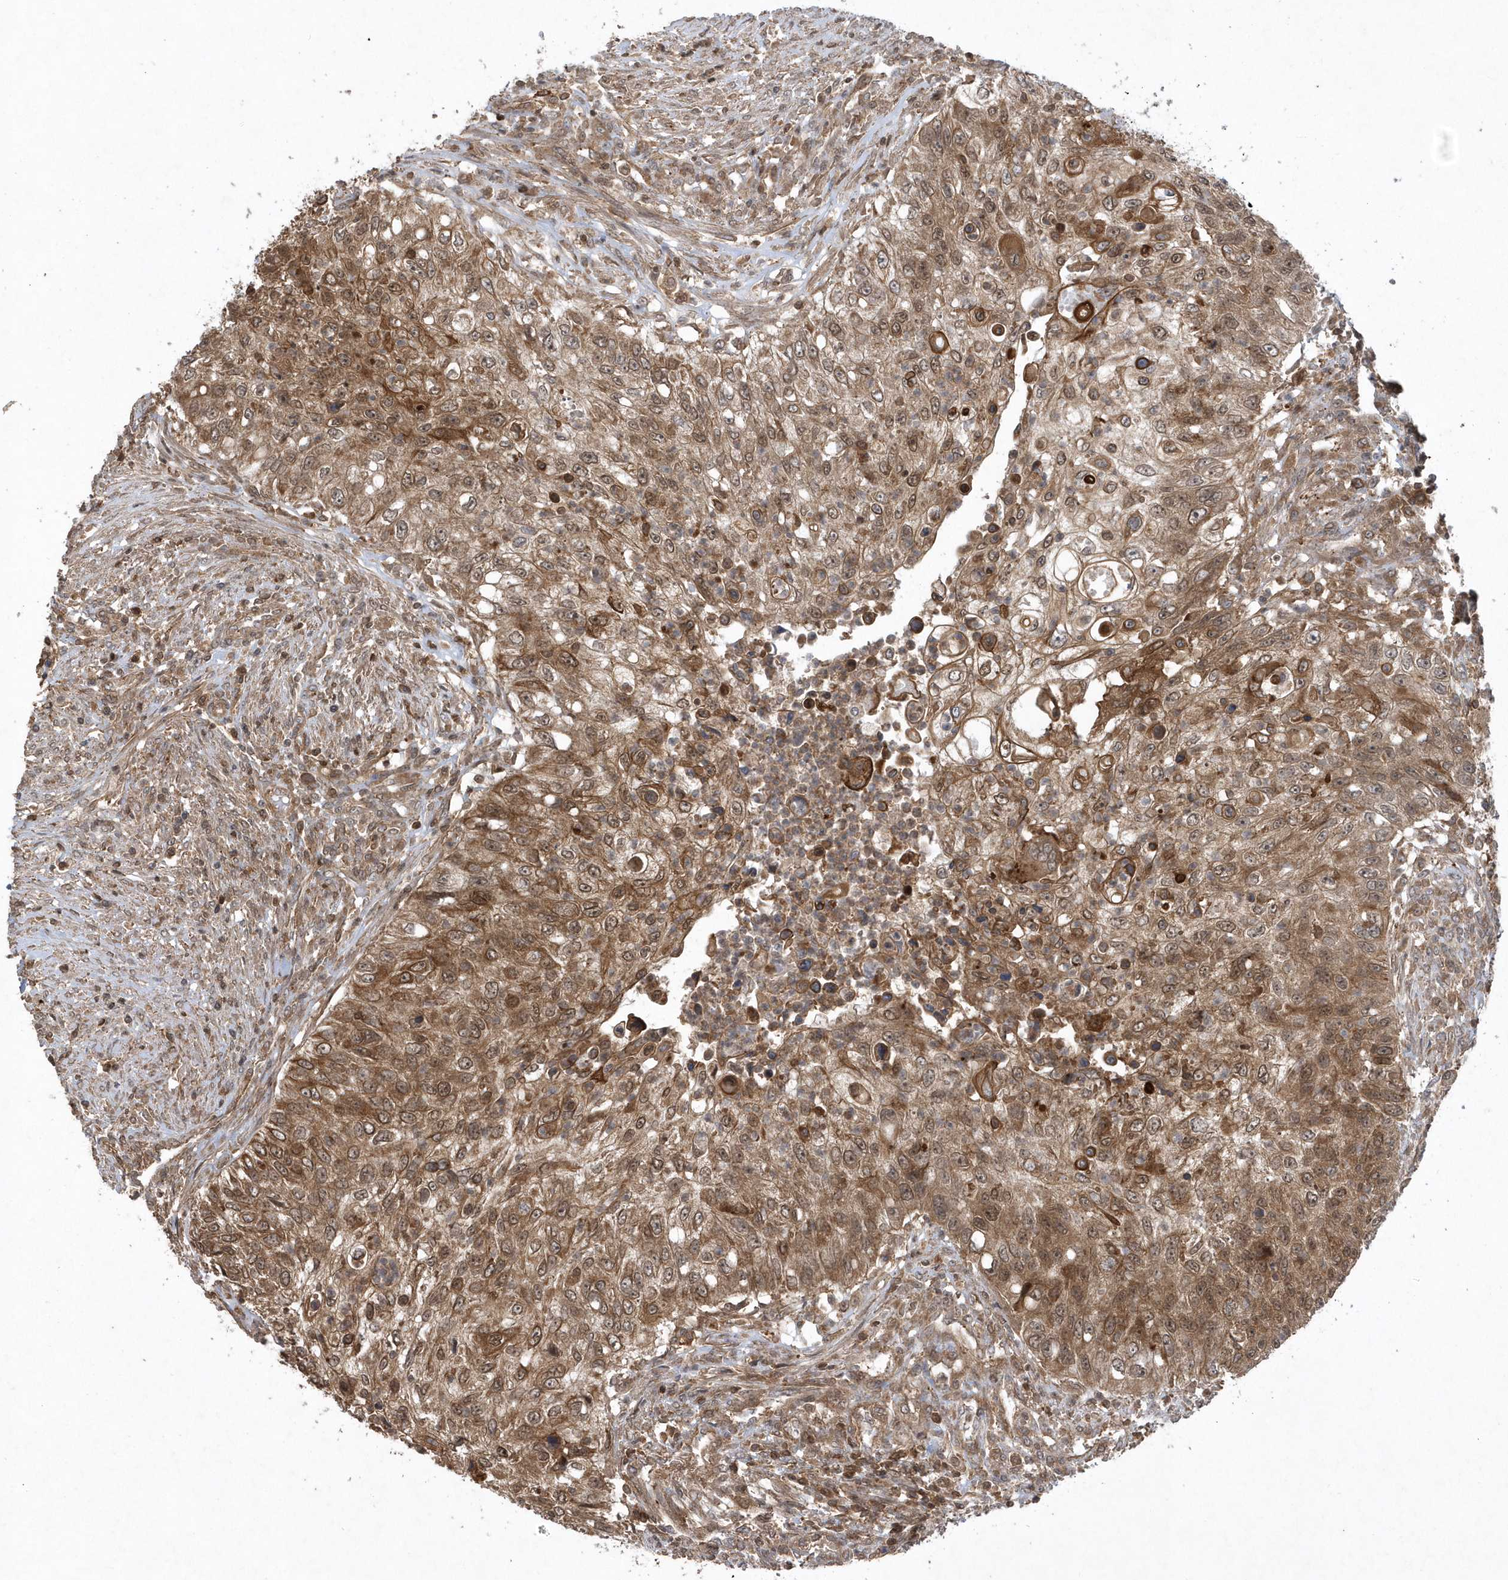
{"staining": {"intensity": "moderate", "quantity": ">75%", "location": "cytoplasmic/membranous,nuclear"}, "tissue": "urothelial cancer", "cell_type": "Tumor cells", "image_type": "cancer", "snomed": [{"axis": "morphology", "description": "Urothelial carcinoma, High grade"}, {"axis": "topography", "description": "Urinary bladder"}], "caption": "Protein staining displays moderate cytoplasmic/membranous and nuclear staining in about >75% of tumor cells in high-grade urothelial carcinoma.", "gene": "ACYP1", "patient": {"sex": "female", "age": 60}}